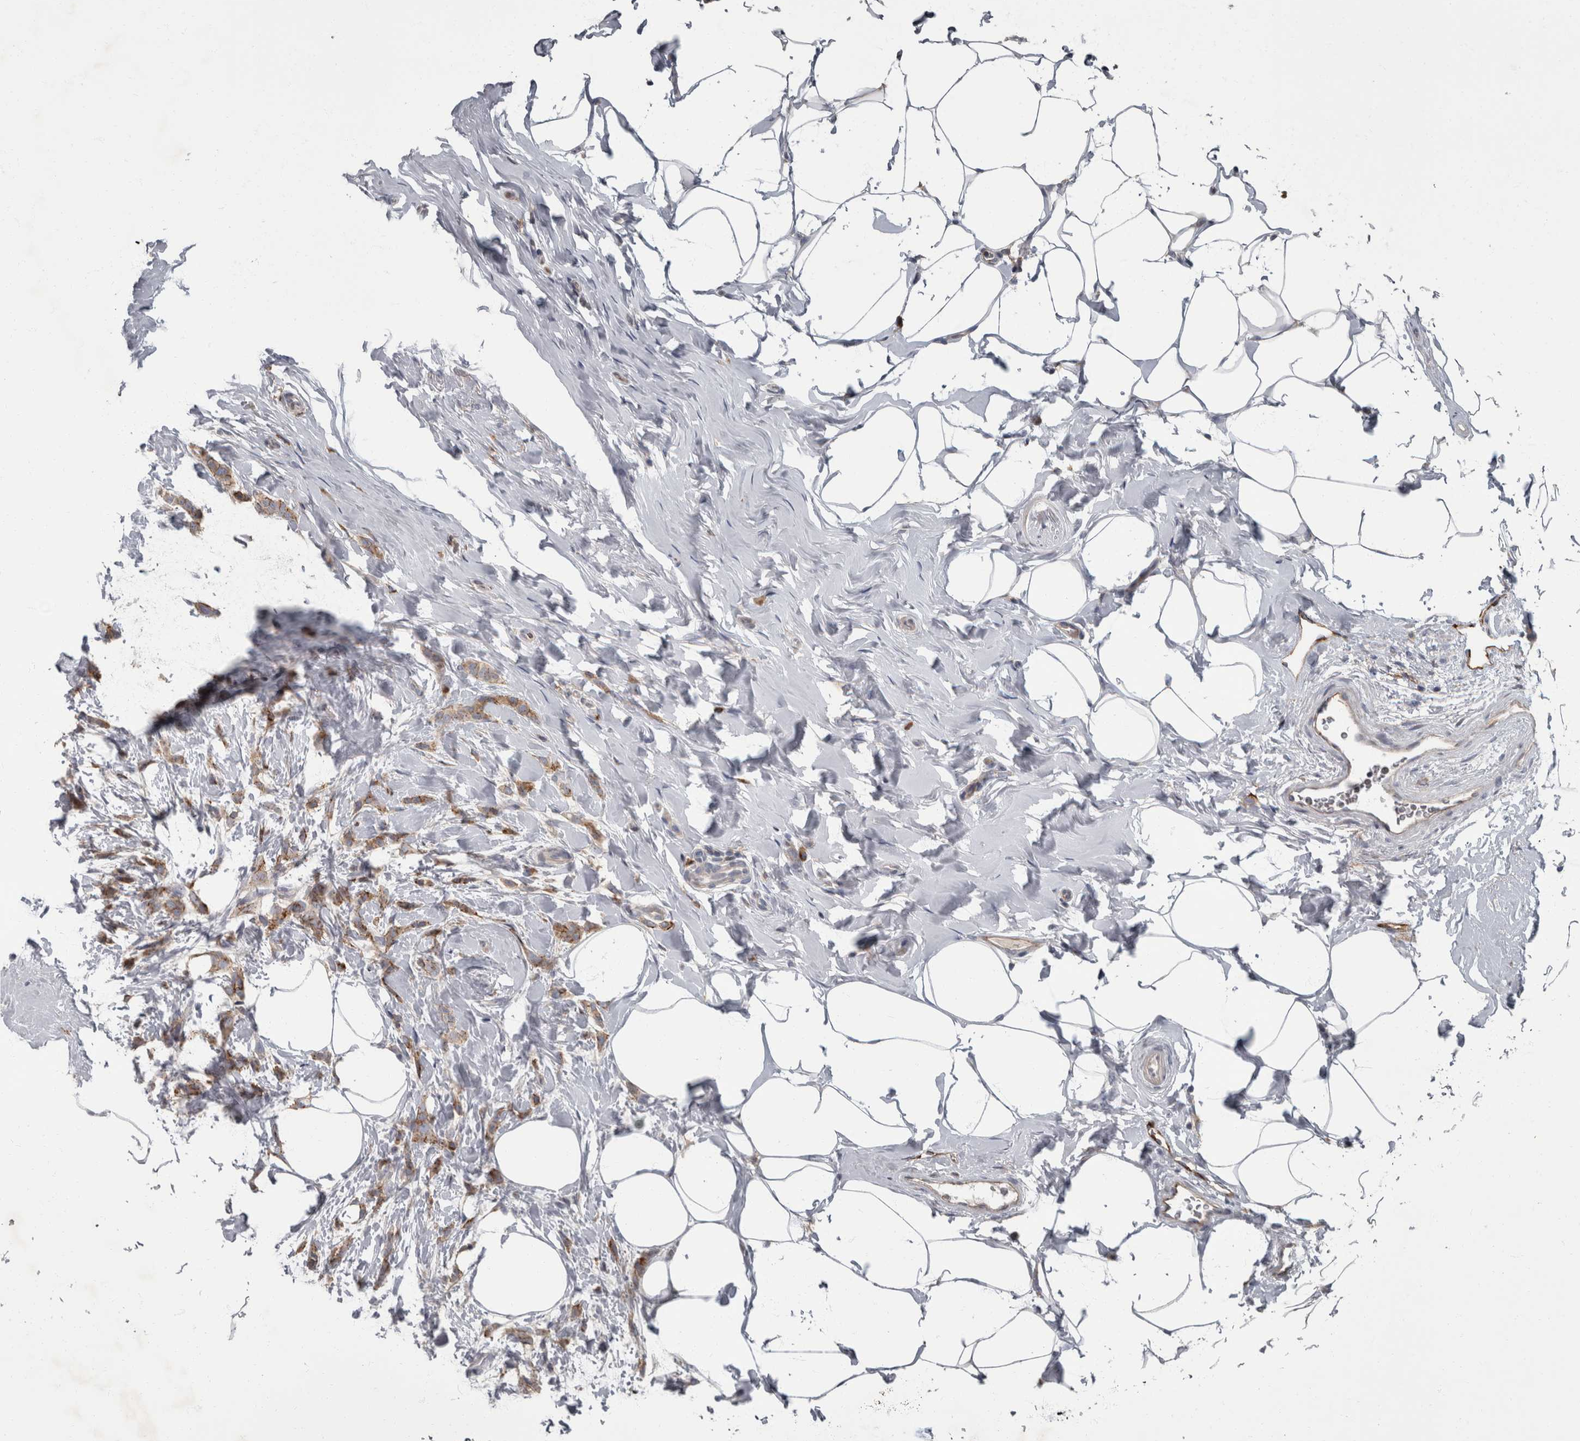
{"staining": {"intensity": "strong", "quantity": ">75%", "location": "cytoplasmic/membranous"}, "tissue": "breast cancer", "cell_type": "Tumor cells", "image_type": "cancer", "snomed": [{"axis": "morphology", "description": "Lobular carcinoma, in situ"}, {"axis": "morphology", "description": "Lobular carcinoma"}, {"axis": "topography", "description": "Breast"}], "caption": "Strong cytoplasmic/membranous expression for a protein is present in approximately >75% of tumor cells of lobular carcinoma in situ (breast) using IHC.", "gene": "CDC42BPG", "patient": {"sex": "female", "age": 41}}